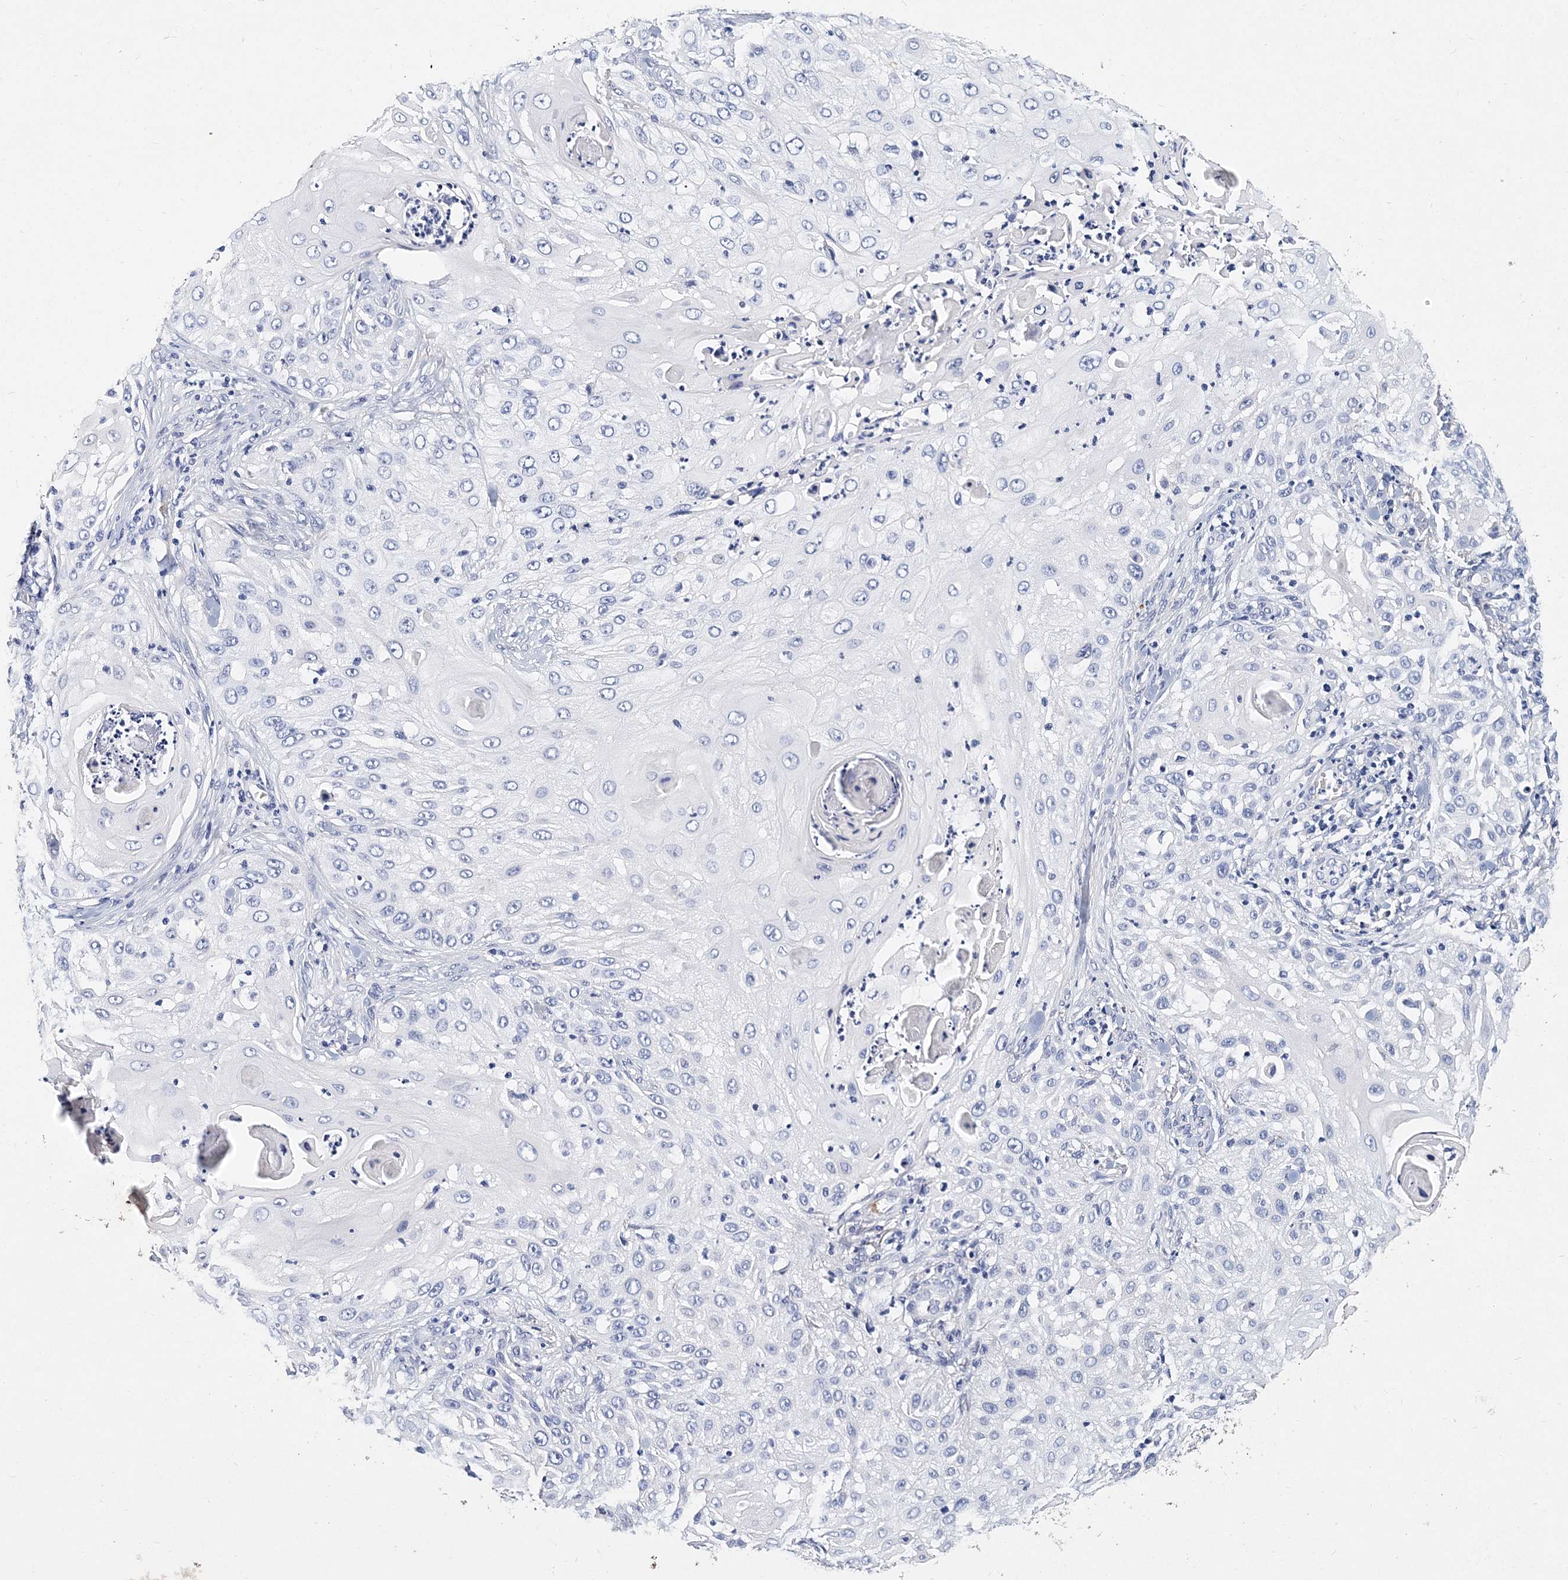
{"staining": {"intensity": "negative", "quantity": "none", "location": "none"}, "tissue": "skin cancer", "cell_type": "Tumor cells", "image_type": "cancer", "snomed": [{"axis": "morphology", "description": "Squamous cell carcinoma, NOS"}, {"axis": "topography", "description": "Skin"}], "caption": "Image shows no significant protein staining in tumor cells of squamous cell carcinoma (skin).", "gene": "ITGA2B", "patient": {"sex": "female", "age": 44}}